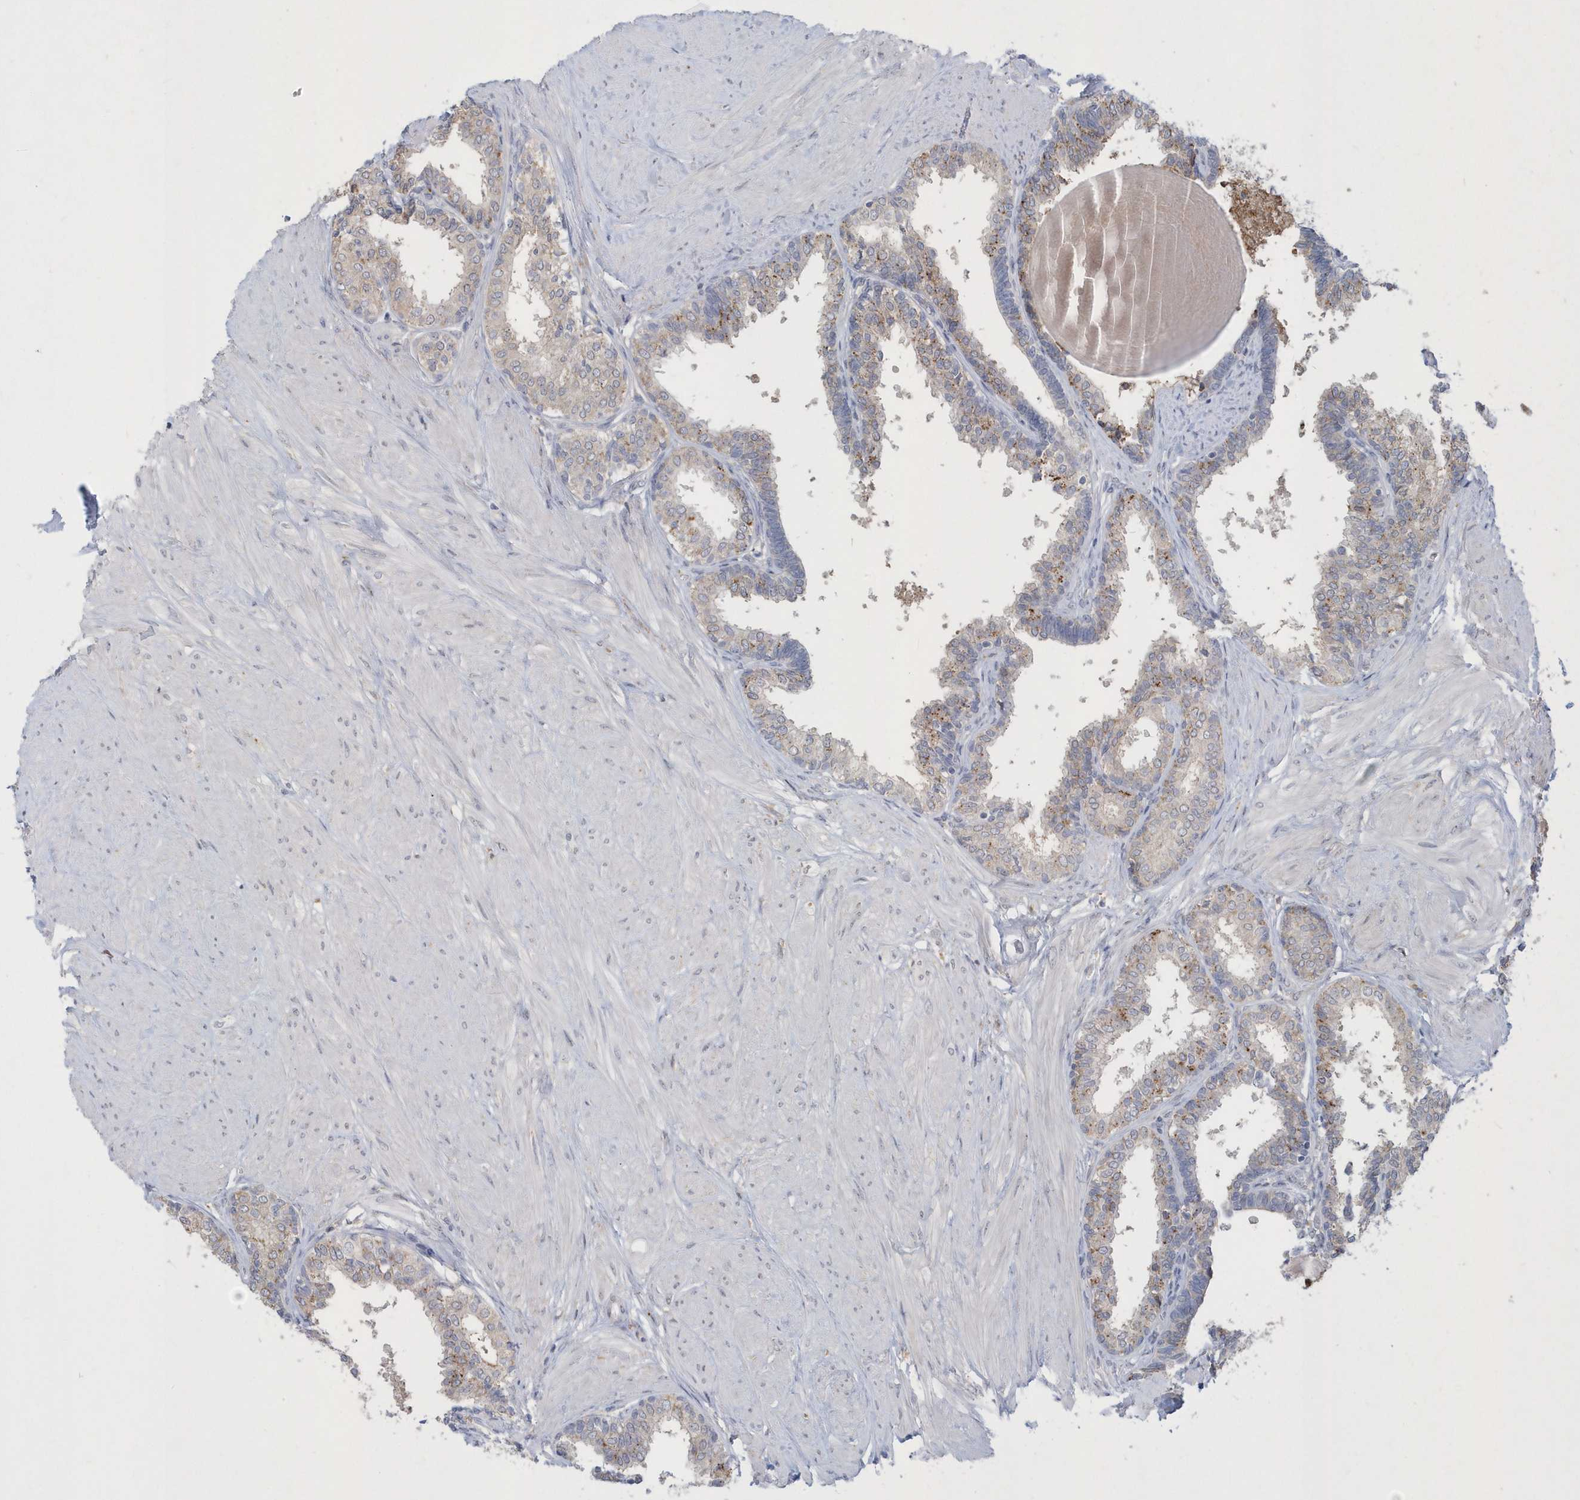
{"staining": {"intensity": "moderate", "quantity": "<25%", "location": "cytoplasmic/membranous"}, "tissue": "prostate", "cell_type": "Glandular cells", "image_type": "normal", "snomed": [{"axis": "morphology", "description": "Normal tissue, NOS"}, {"axis": "topography", "description": "Prostate"}], "caption": "Immunohistochemistry (IHC) histopathology image of benign human prostate stained for a protein (brown), which shows low levels of moderate cytoplasmic/membranous expression in approximately <25% of glandular cells.", "gene": "TSPEAR", "patient": {"sex": "male", "age": 48}}